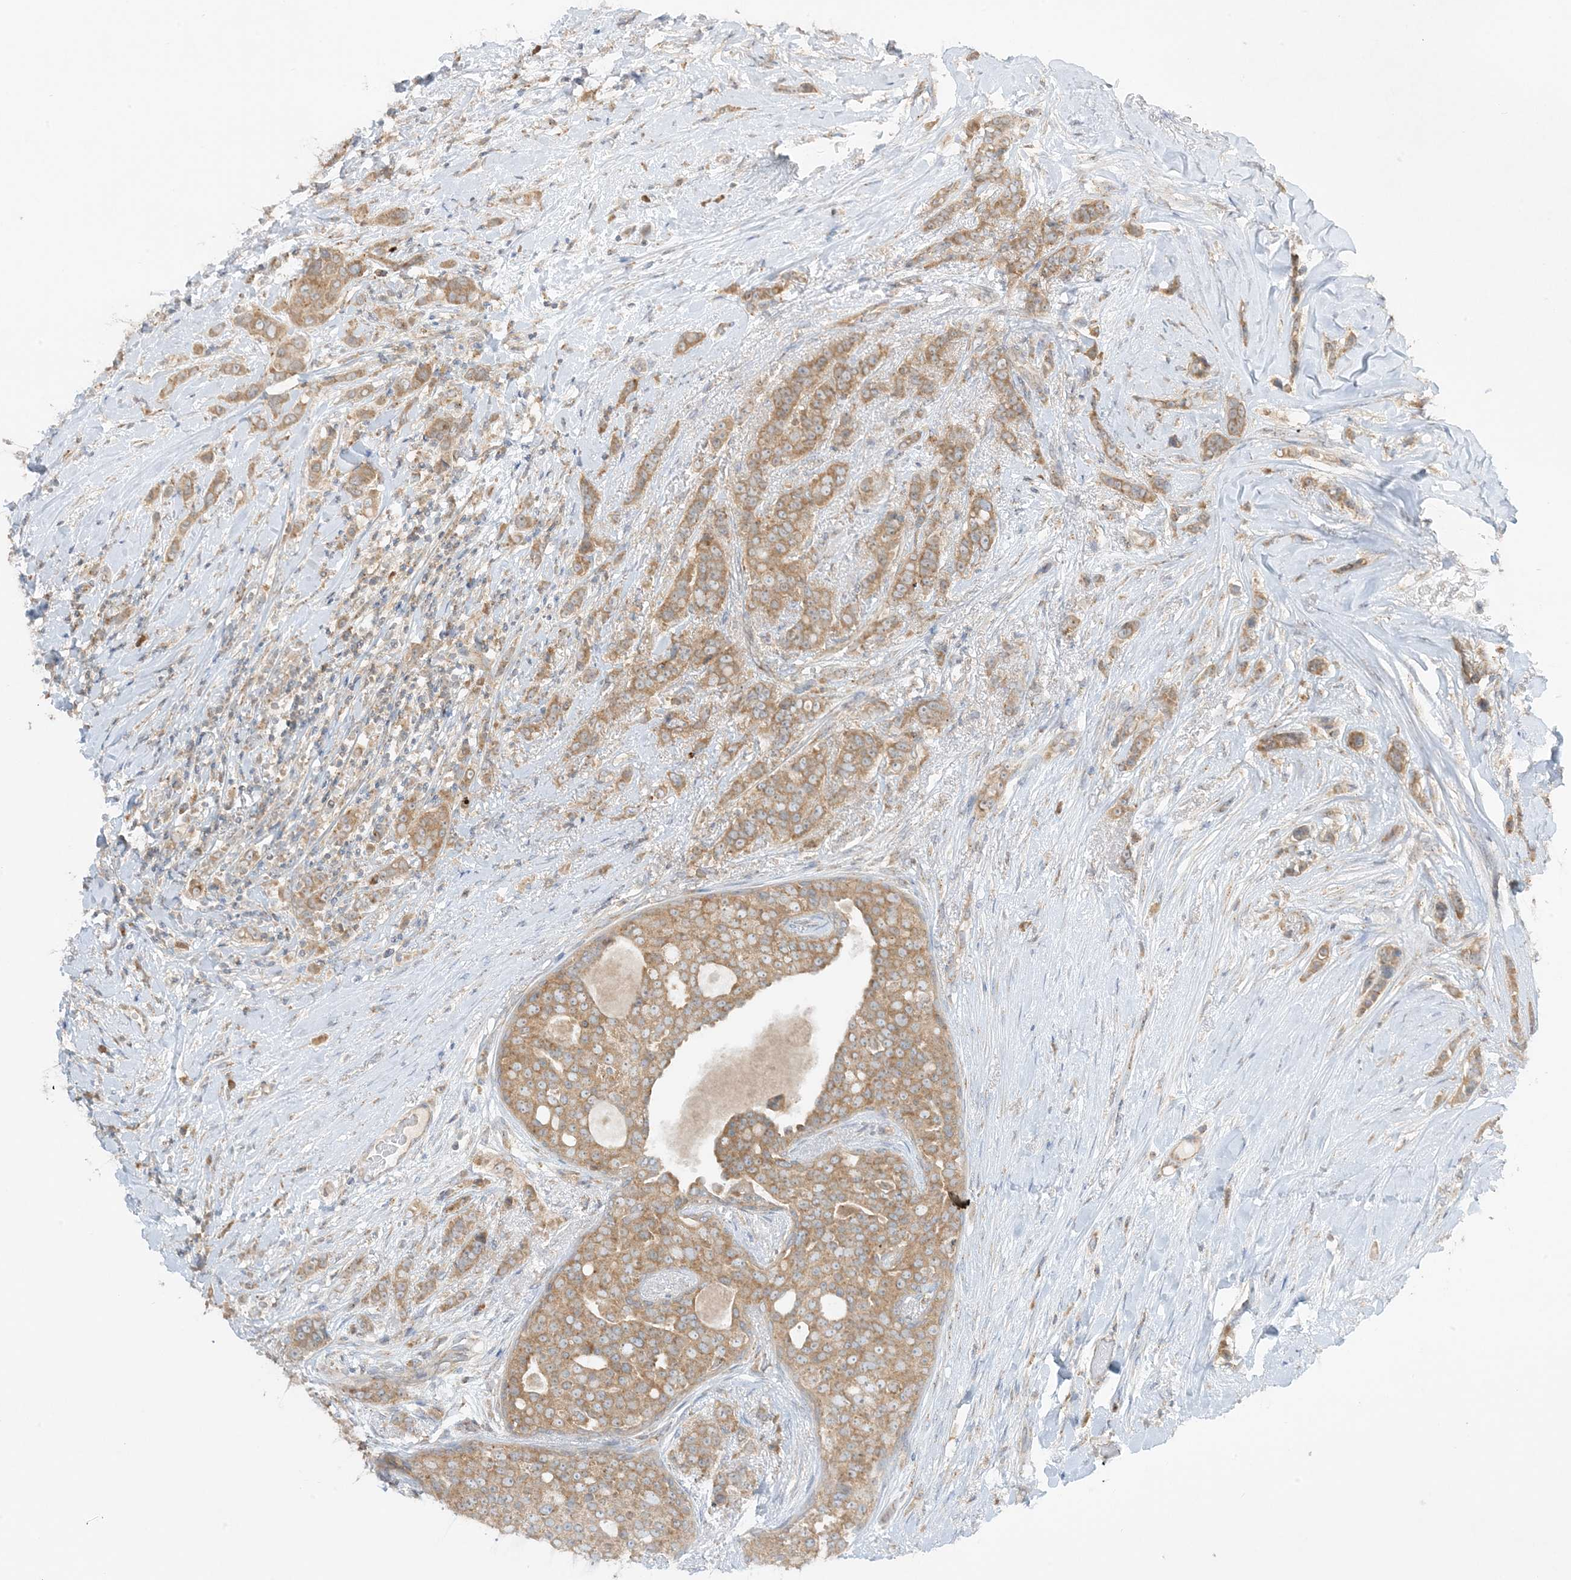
{"staining": {"intensity": "moderate", "quantity": ">75%", "location": "cytoplasmic/membranous"}, "tissue": "breast cancer", "cell_type": "Tumor cells", "image_type": "cancer", "snomed": [{"axis": "morphology", "description": "Lobular carcinoma"}, {"axis": "topography", "description": "Breast"}], "caption": "Breast cancer stained for a protein (brown) reveals moderate cytoplasmic/membranous positive expression in approximately >75% of tumor cells.", "gene": "RPP40", "patient": {"sex": "female", "age": 51}}